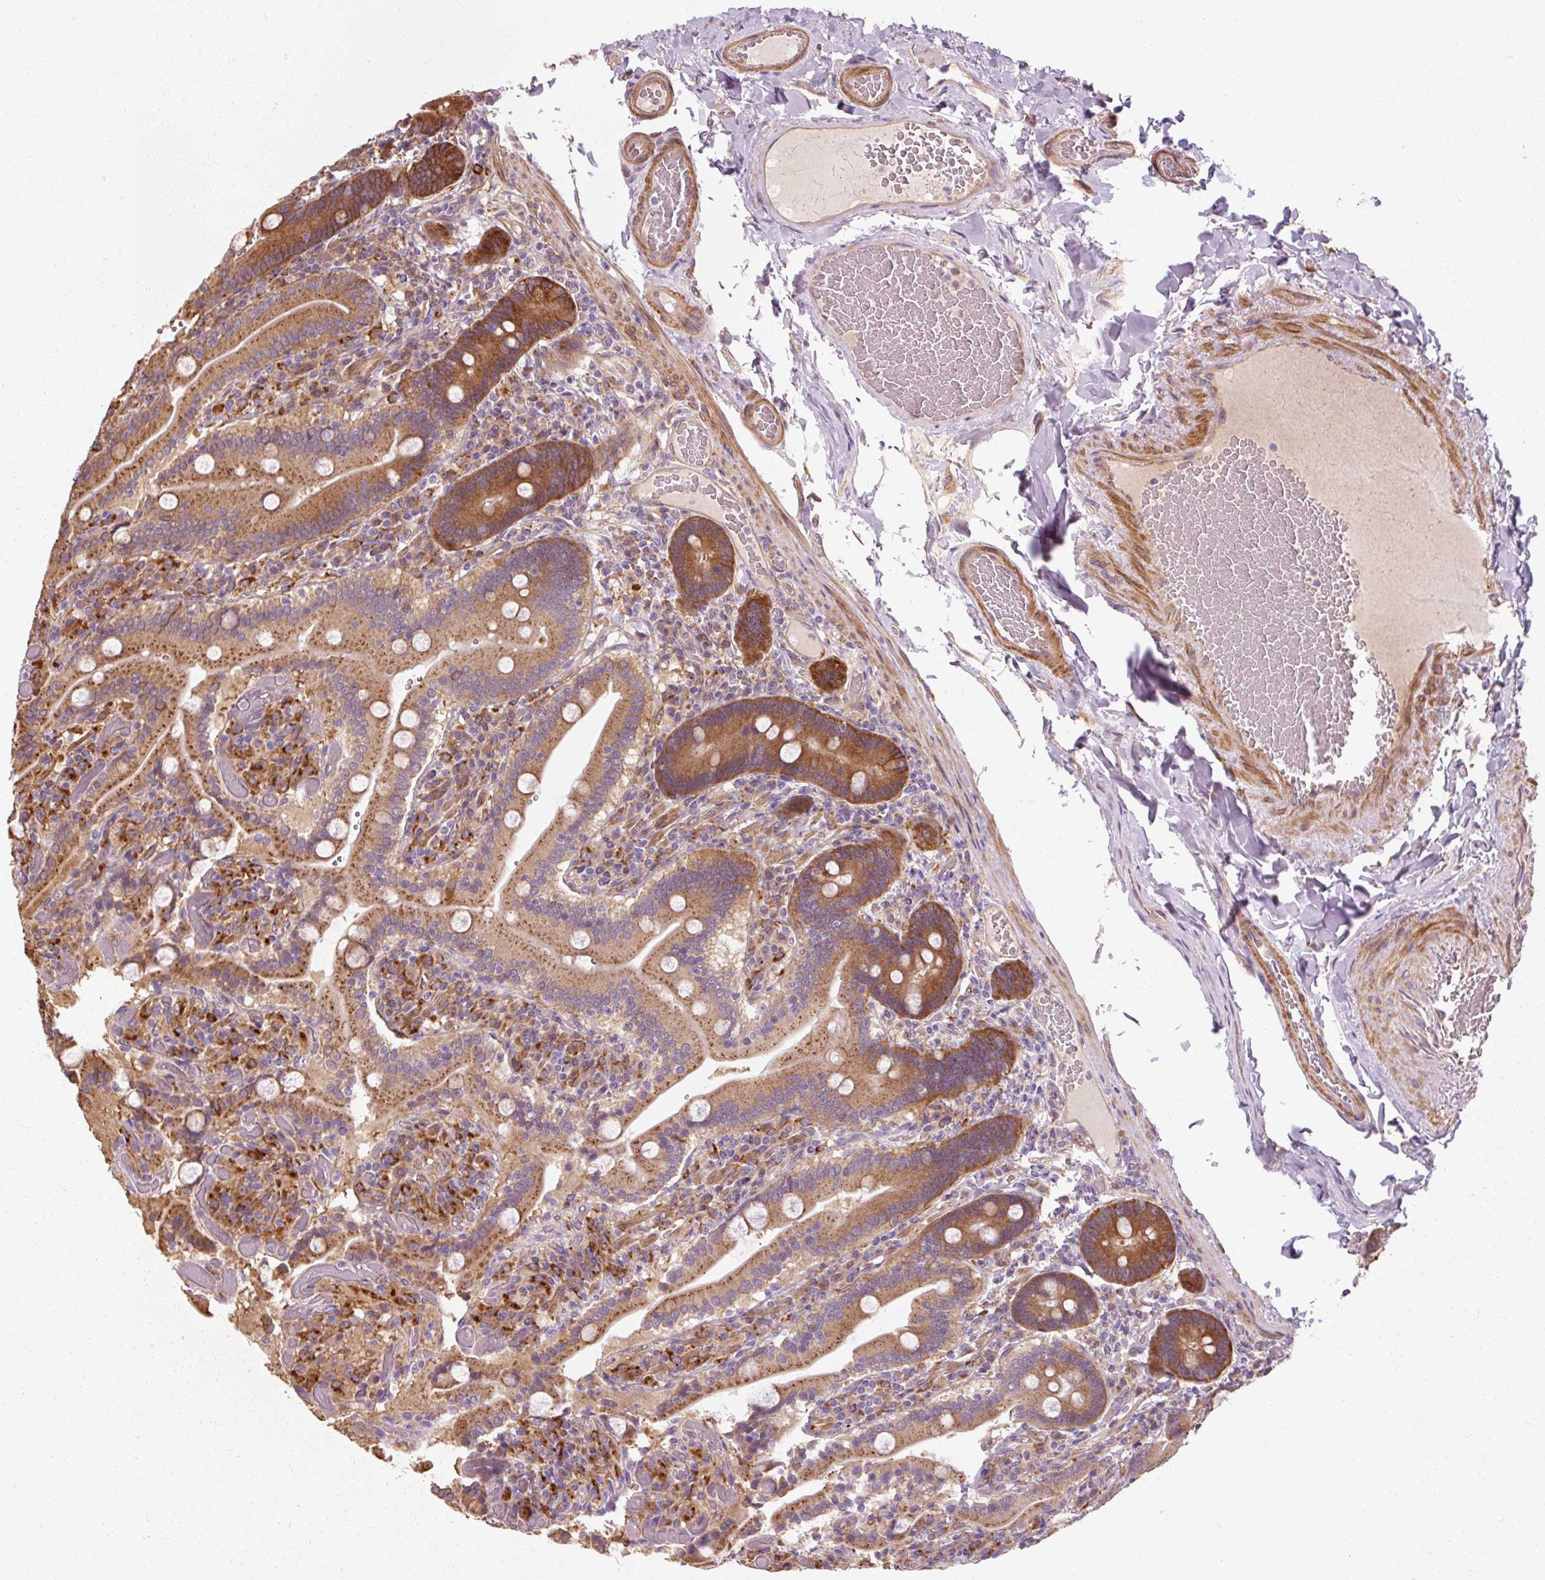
{"staining": {"intensity": "strong", "quantity": ">75%", "location": "cytoplasmic/membranous"}, "tissue": "duodenum", "cell_type": "Glandular cells", "image_type": "normal", "snomed": [{"axis": "morphology", "description": "Normal tissue, NOS"}, {"axis": "topography", "description": "Duodenum"}], "caption": "Duodenum stained with immunohistochemistry (IHC) reveals strong cytoplasmic/membranous staining in about >75% of glandular cells.", "gene": "TBC1D4", "patient": {"sex": "female", "age": 62}}